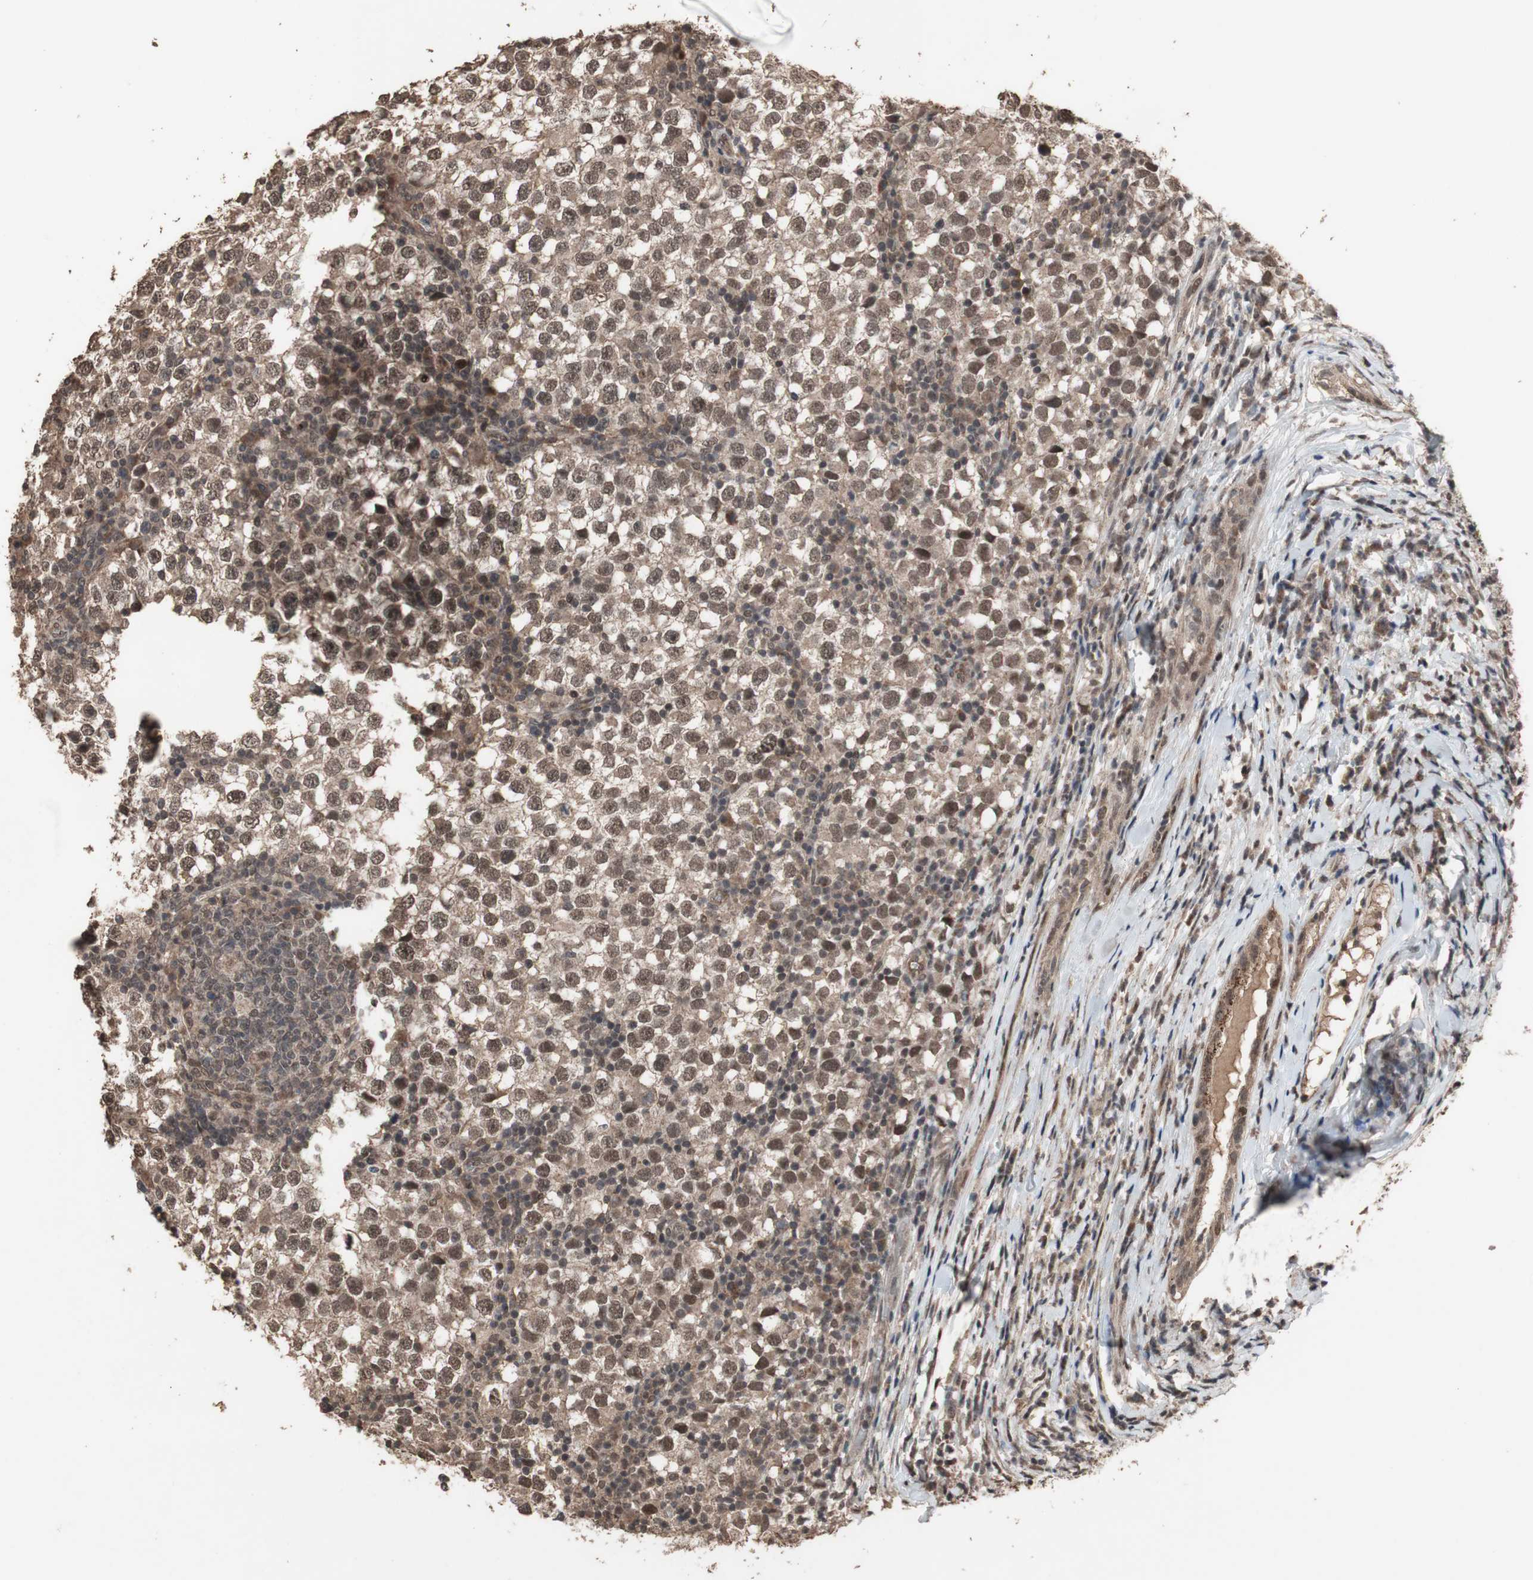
{"staining": {"intensity": "moderate", "quantity": ">75%", "location": "cytoplasmic/membranous,nuclear"}, "tissue": "testis cancer", "cell_type": "Tumor cells", "image_type": "cancer", "snomed": [{"axis": "morphology", "description": "Seminoma, NOS"}, {"axis": "topography", "description": "Testis"}], "caption": "IHC of seminoma (testis) exhibits medium levels of moderate cytoplasmic/membranous and nuclear staining in approximately >75% of tumor cells. Using DAB (3,3'-diaminobenzidine) (brown) and hematoxylin (blue) stains, captured at high magnification using brightfield microscopy.", "gene": "KANSL1", "patient": {"sex": "male", "age": 65}}